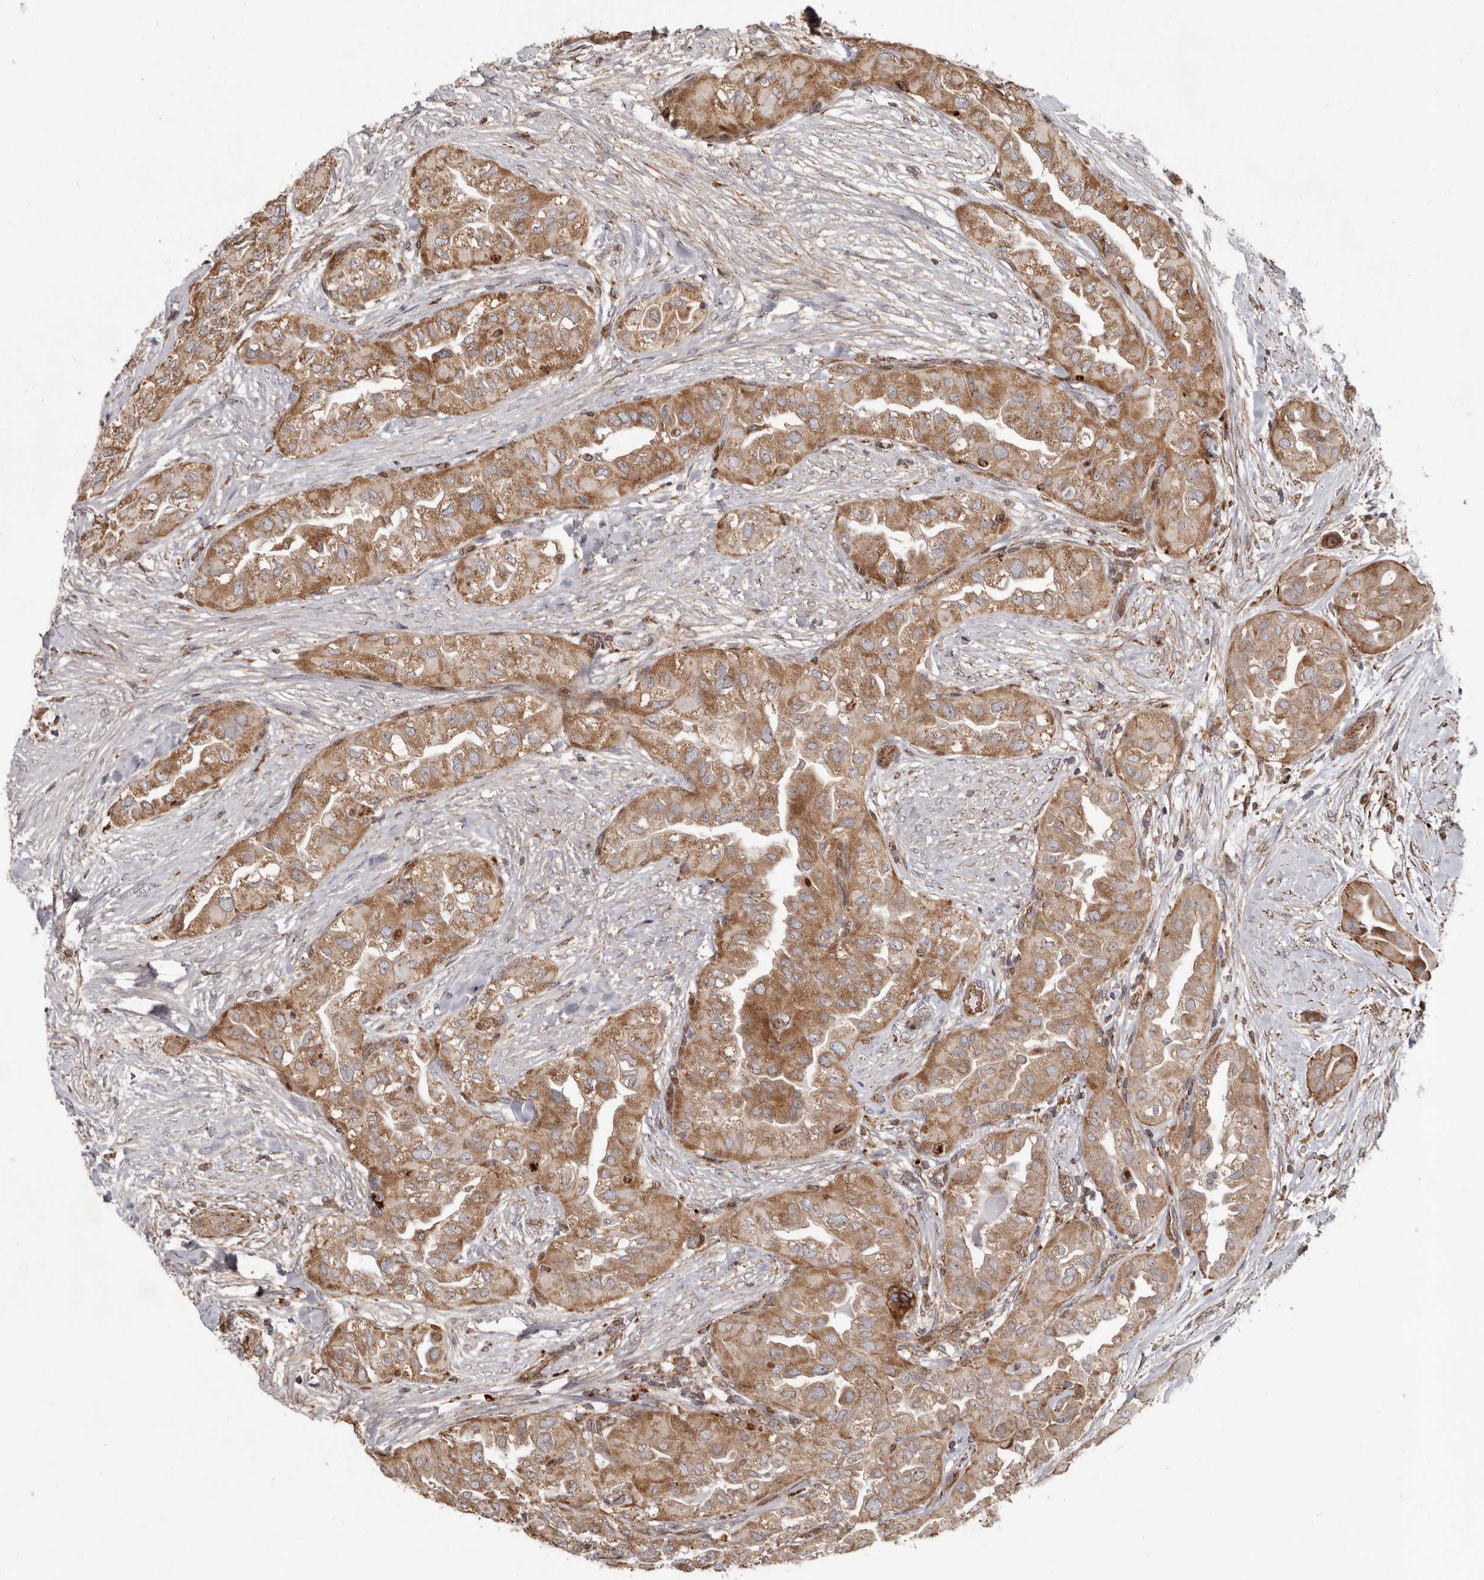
{"staining": {"intensity": "moderate", "quantity": ">75%", "location": "cytoplasmic/membranous"}, "tissue": "thyroid cancer", "cell_type": "Tumor cells", "image_type": "cancer", "snomed": [{"axis": "morphology", "description": "Papillary adenocarcinoma, NOS"}, {"axis": "topography", "description": "Thyroid gland"}], "caption": "Immunohistochemistry (IHC) (DAB (3,3'-diaminobenzidine)) staining of human papillary adenocarcinoma (thyroid) reveals moderate cytoplasmic/membranous protein staining in approximately >75% of tumor cells. Immunohistochemistry (IHC) stains the protein of interest in brown and the nuclei are stained blue.", "gene": "NUP43", "patient": {"sex": "female", "age": 59}}